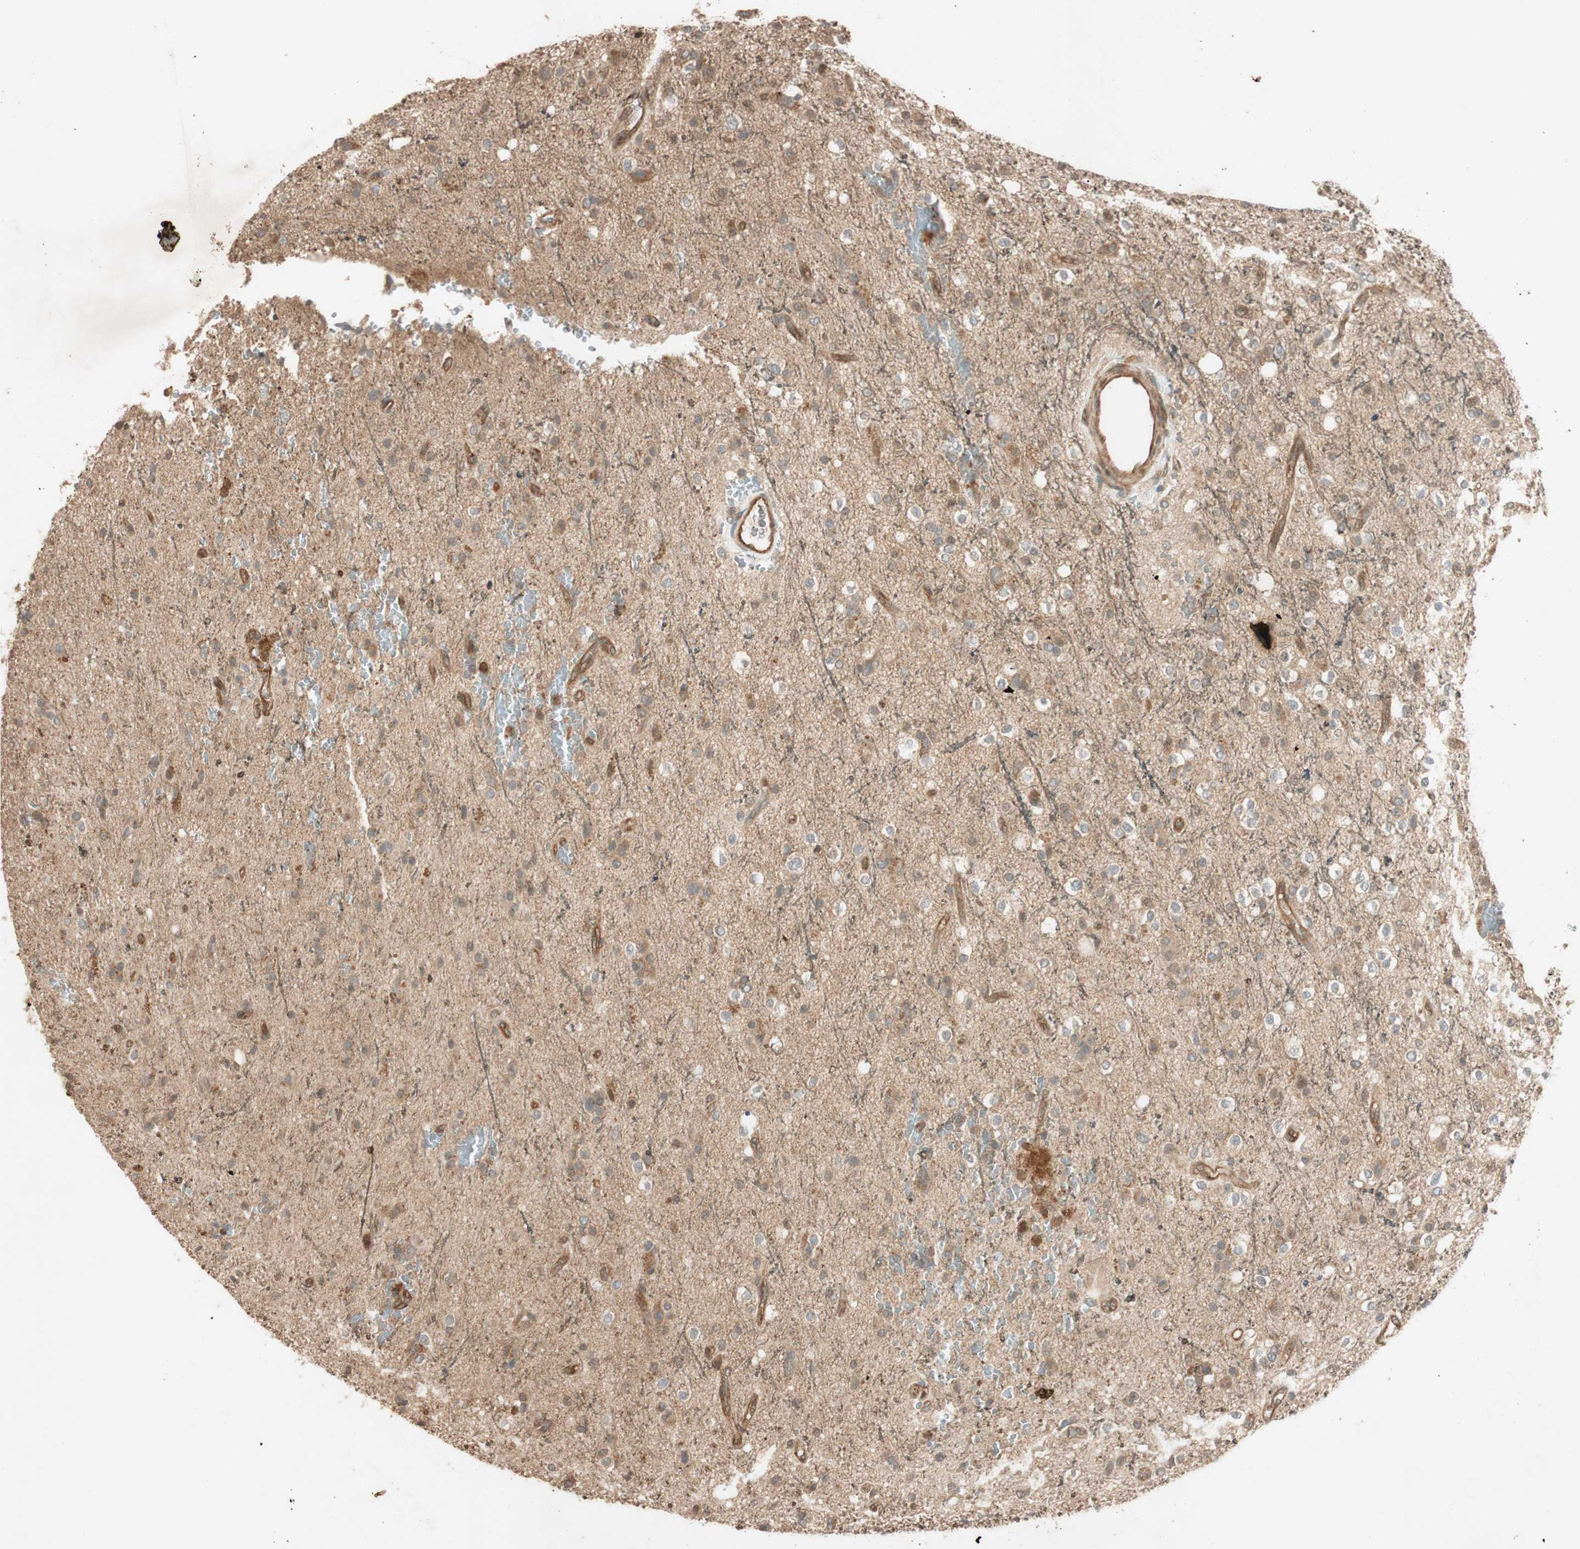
{"staining": {"intensity": "moderate", "quantity": ">75%", "location": "cytoplasmic/membranous,nuclear"}, "tissue": "glioma", "cell_type": "Tumor cells", "image_type": "cancer", "snomed": [{"axis": "morphology", "description": "Glioma, malignant, High grade"}, {"axis": "topography", "description": "Brain"}], "caption": "A brown stain labels moderate cytoplasmic/membranous and nuclear staining of a protein in human high-grade glioma (malignant) tumor cells. Nuclei are stained in blue.", "gene": "EPHA8", "patient": {"sex": "male", "age": 47}}